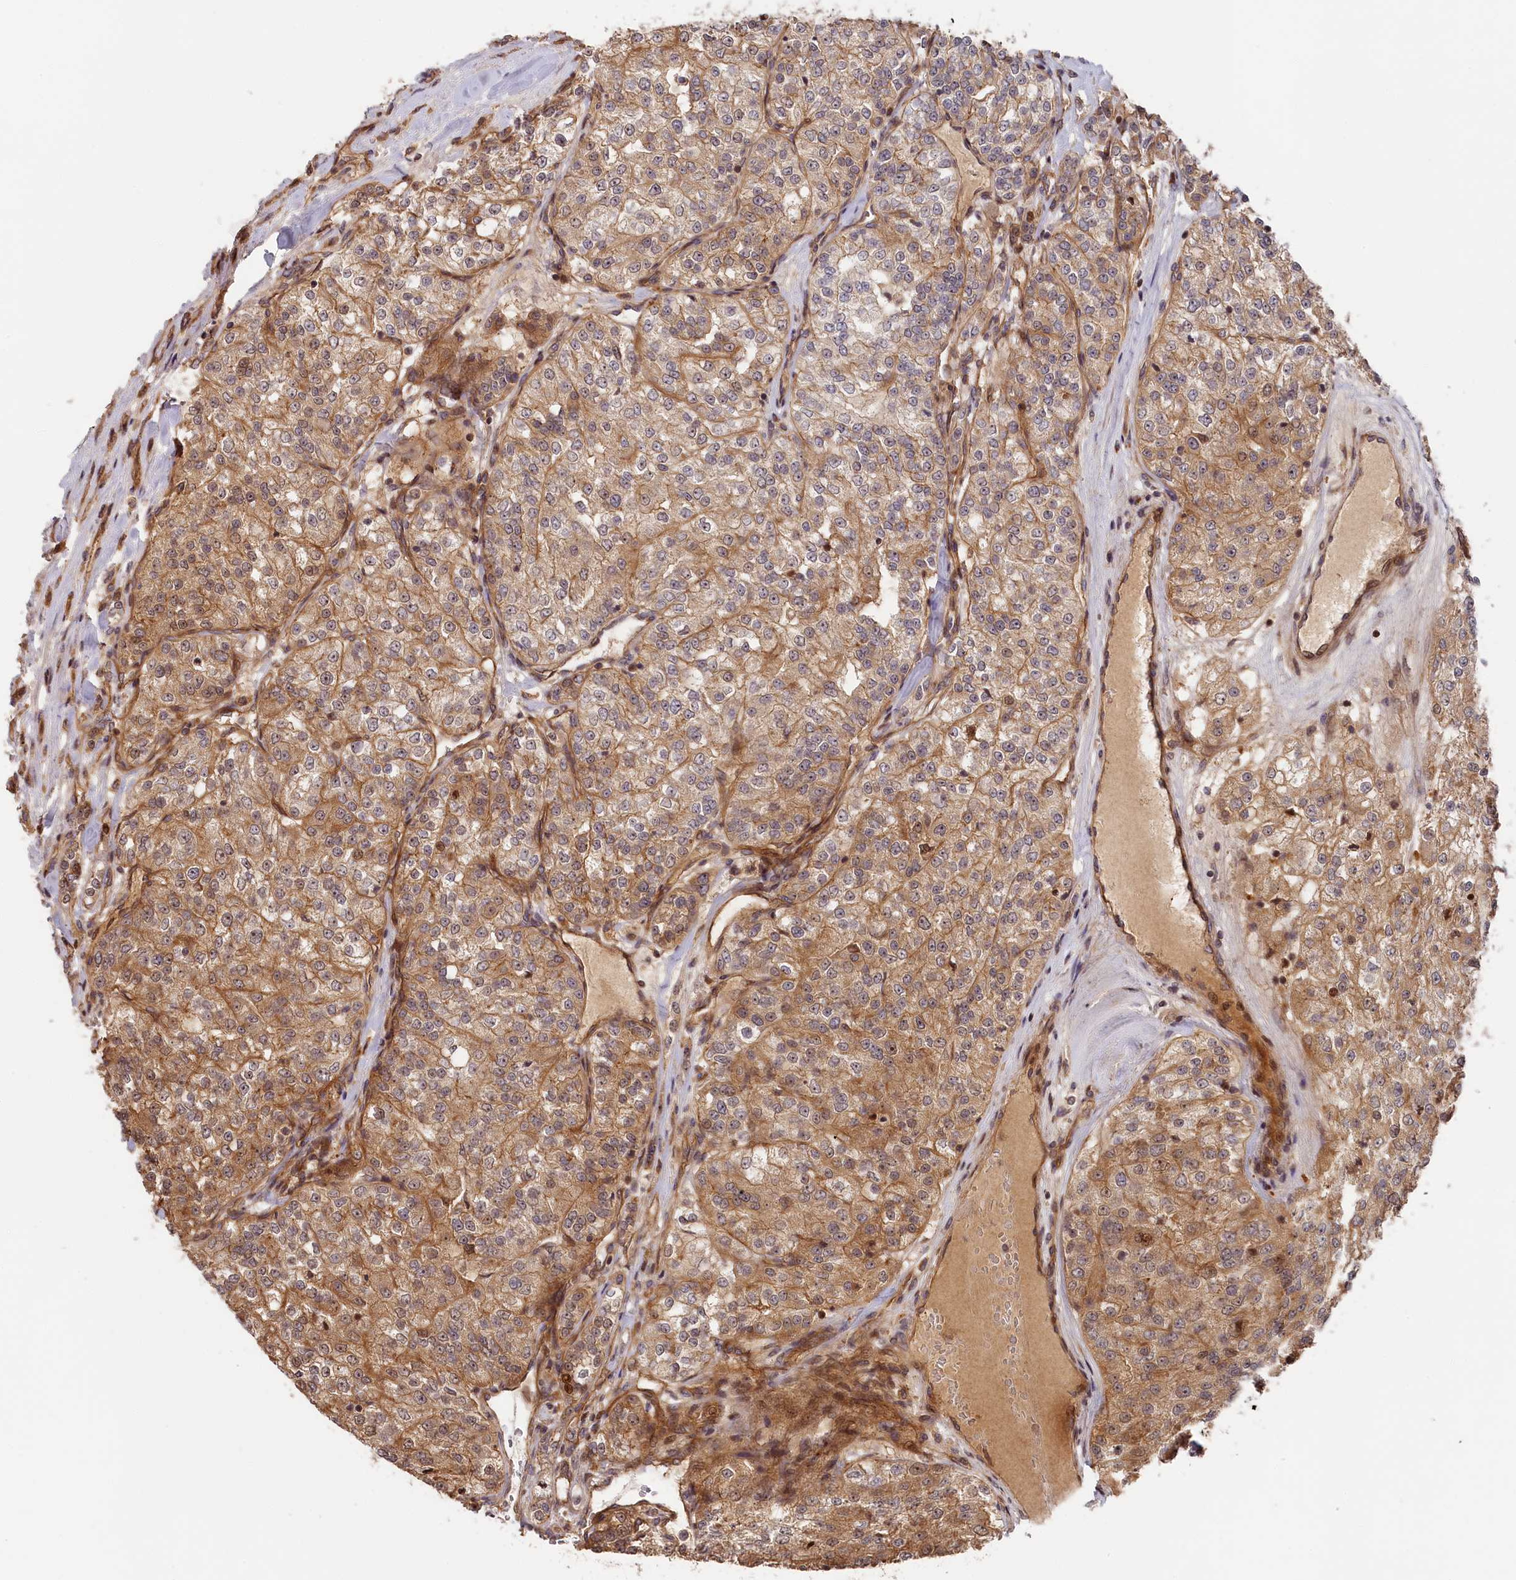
{"staining": {"intensity": "moderate", "quantity": ">75%", "location": "cytoplasmic/membranous"}, "tissue": "renal cancer", "cell_type": "Tumor cells", "image_type": "cancer", "snomed": [{"axis": "morphology", "description": "Adenocarcinoma, NOS"}, {"axis": "topography", "description": "Kidney"}], "caption": "Immunohistochemical staining of adenocarcinoma (renal) reveals medium levels of moderate cytoplasmic/membranous expression in about >75% of tumor cells.", "gene": "CEP44", "patient": {"sex": "female", "age": 63}}